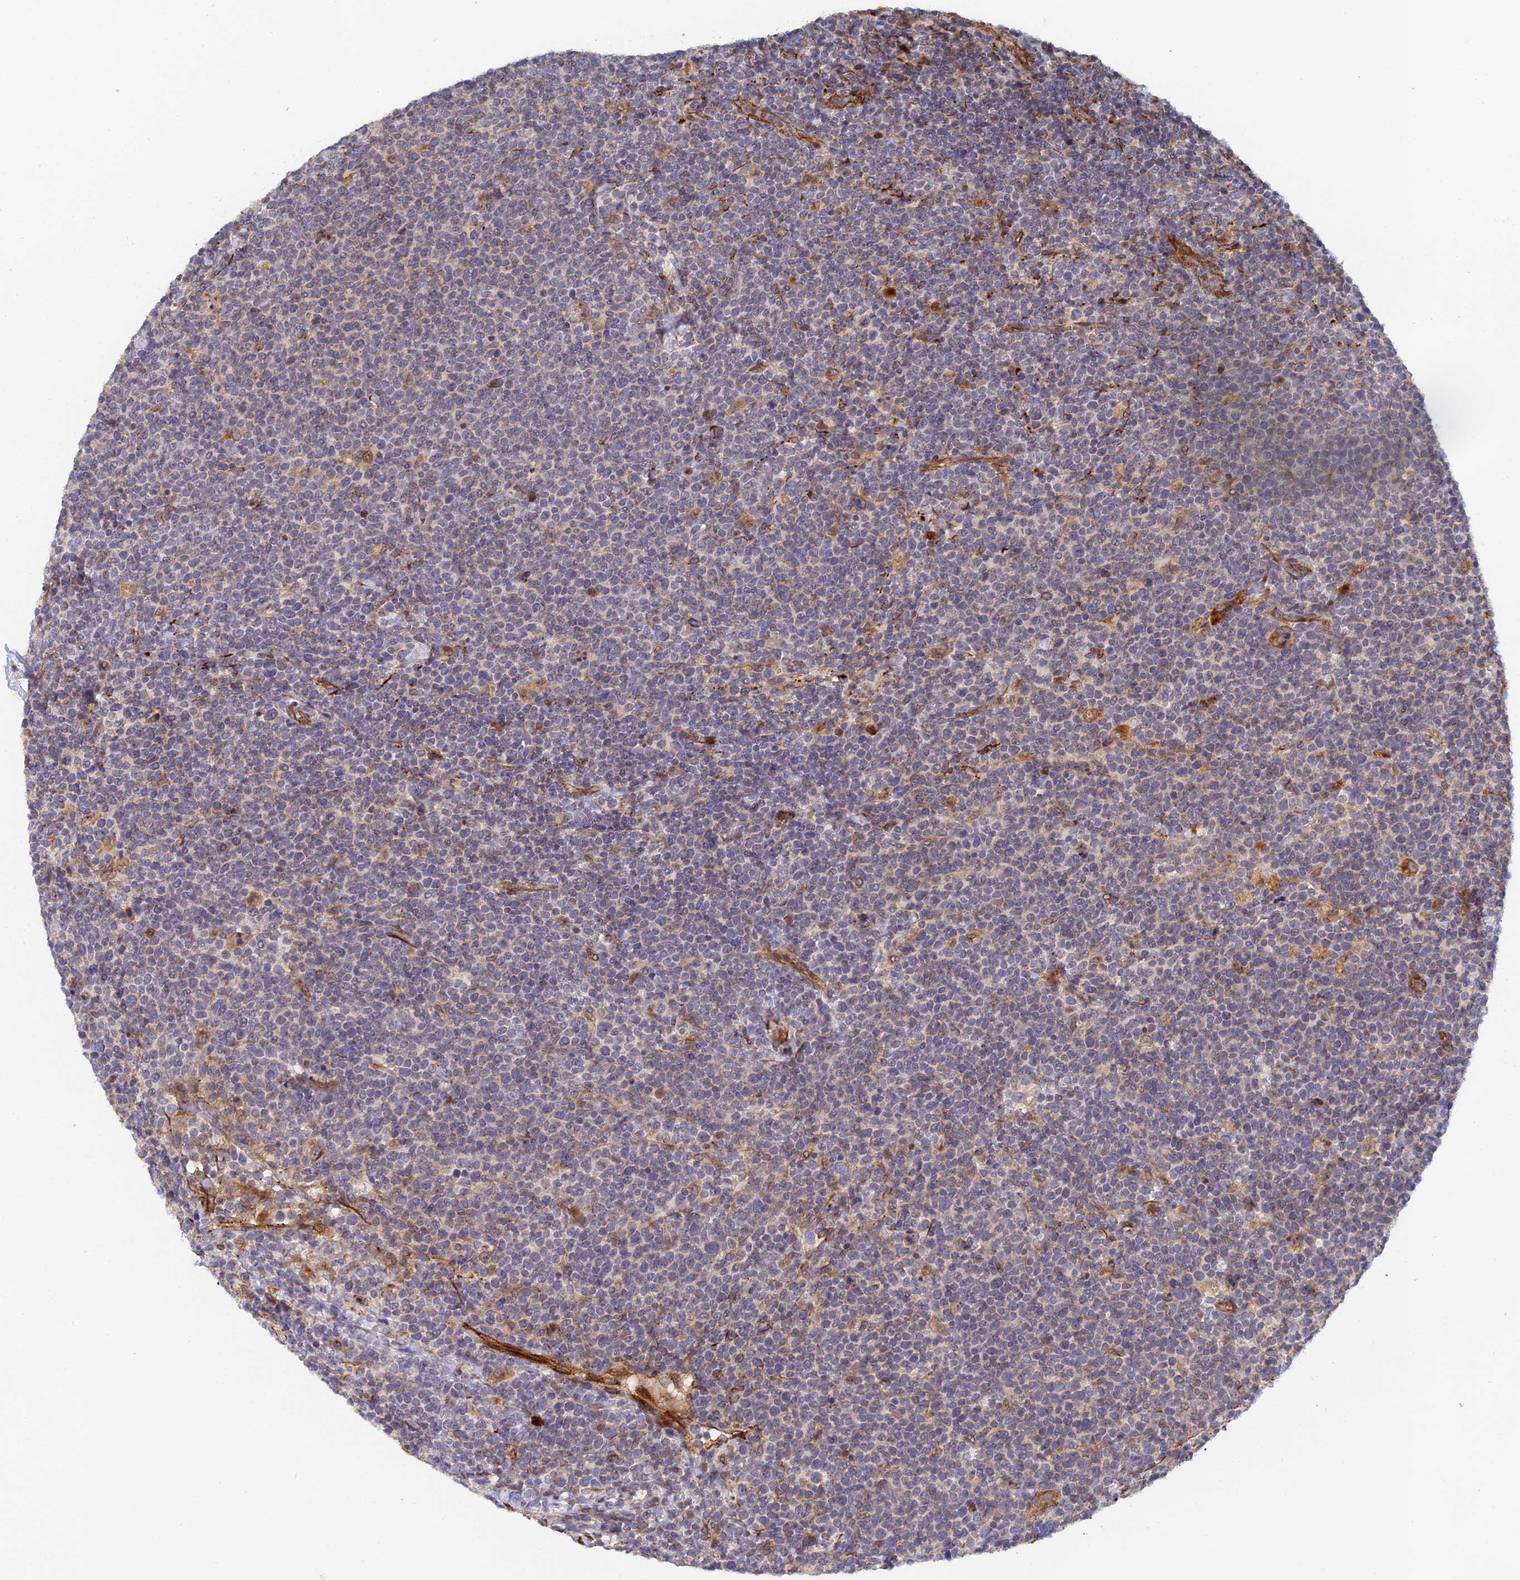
{"staining": {"intensity": "negative", "quantity": "none", "location": "none"}, "tissue": "lymphoma", "cell_type": "Tumor cells", "image_type": "cancer", "snomed": [{"axis": "morphology", "description": "Malignant lymphoma, non-Hodgkin's type, High grade"}, {"axis": "topography", "description": "Lymph node"}], "caption": "Tumor cells show no significant protein positivity in high-grade malignant lymphoma, non-Hodgkin's type.", "gene": "PPP2R3C", "patient": {"sex": "male", "age": 61}}